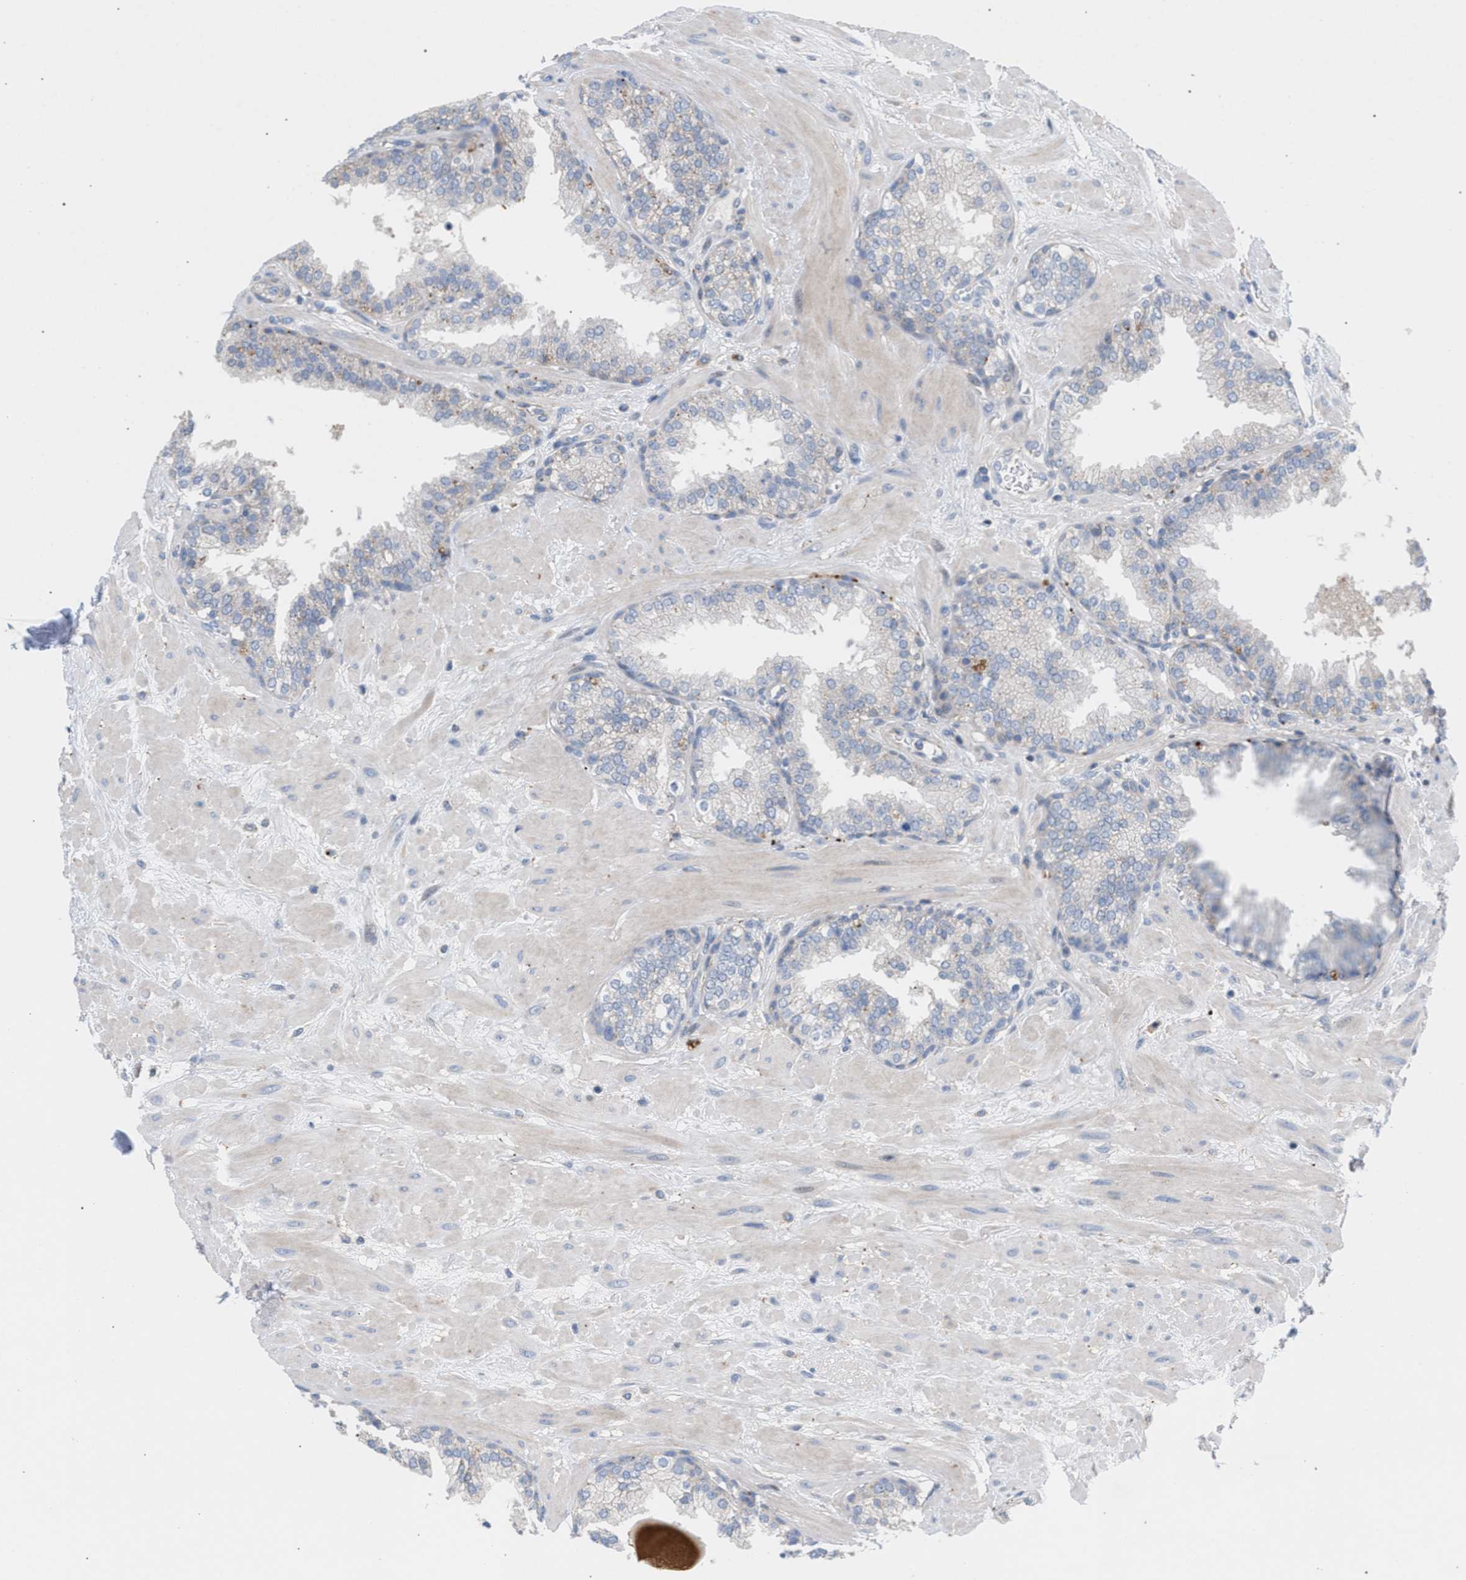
{"staining": {"intensity": "moderate", "quantity": "<25%", "location": "cytoplasmic/membranous"}, "tissue": "prostate", "cell_type": "Glandular cells", "image_type": "normal", "snomed": [{"axis": "morphology", "description": "Normal tissue, NOS"}, {"axis": "topography", "description": "Prostate"}], "caption": "A low amount of moderate cytoplasmic/membranous expression is seen in approximately <25% of glandular cells in benign prostate. (DAB = brown stain, brightfield microscopy at high magnification).", "gene": "MBTD1", "patient": {"sex": "male", "age": 51}}